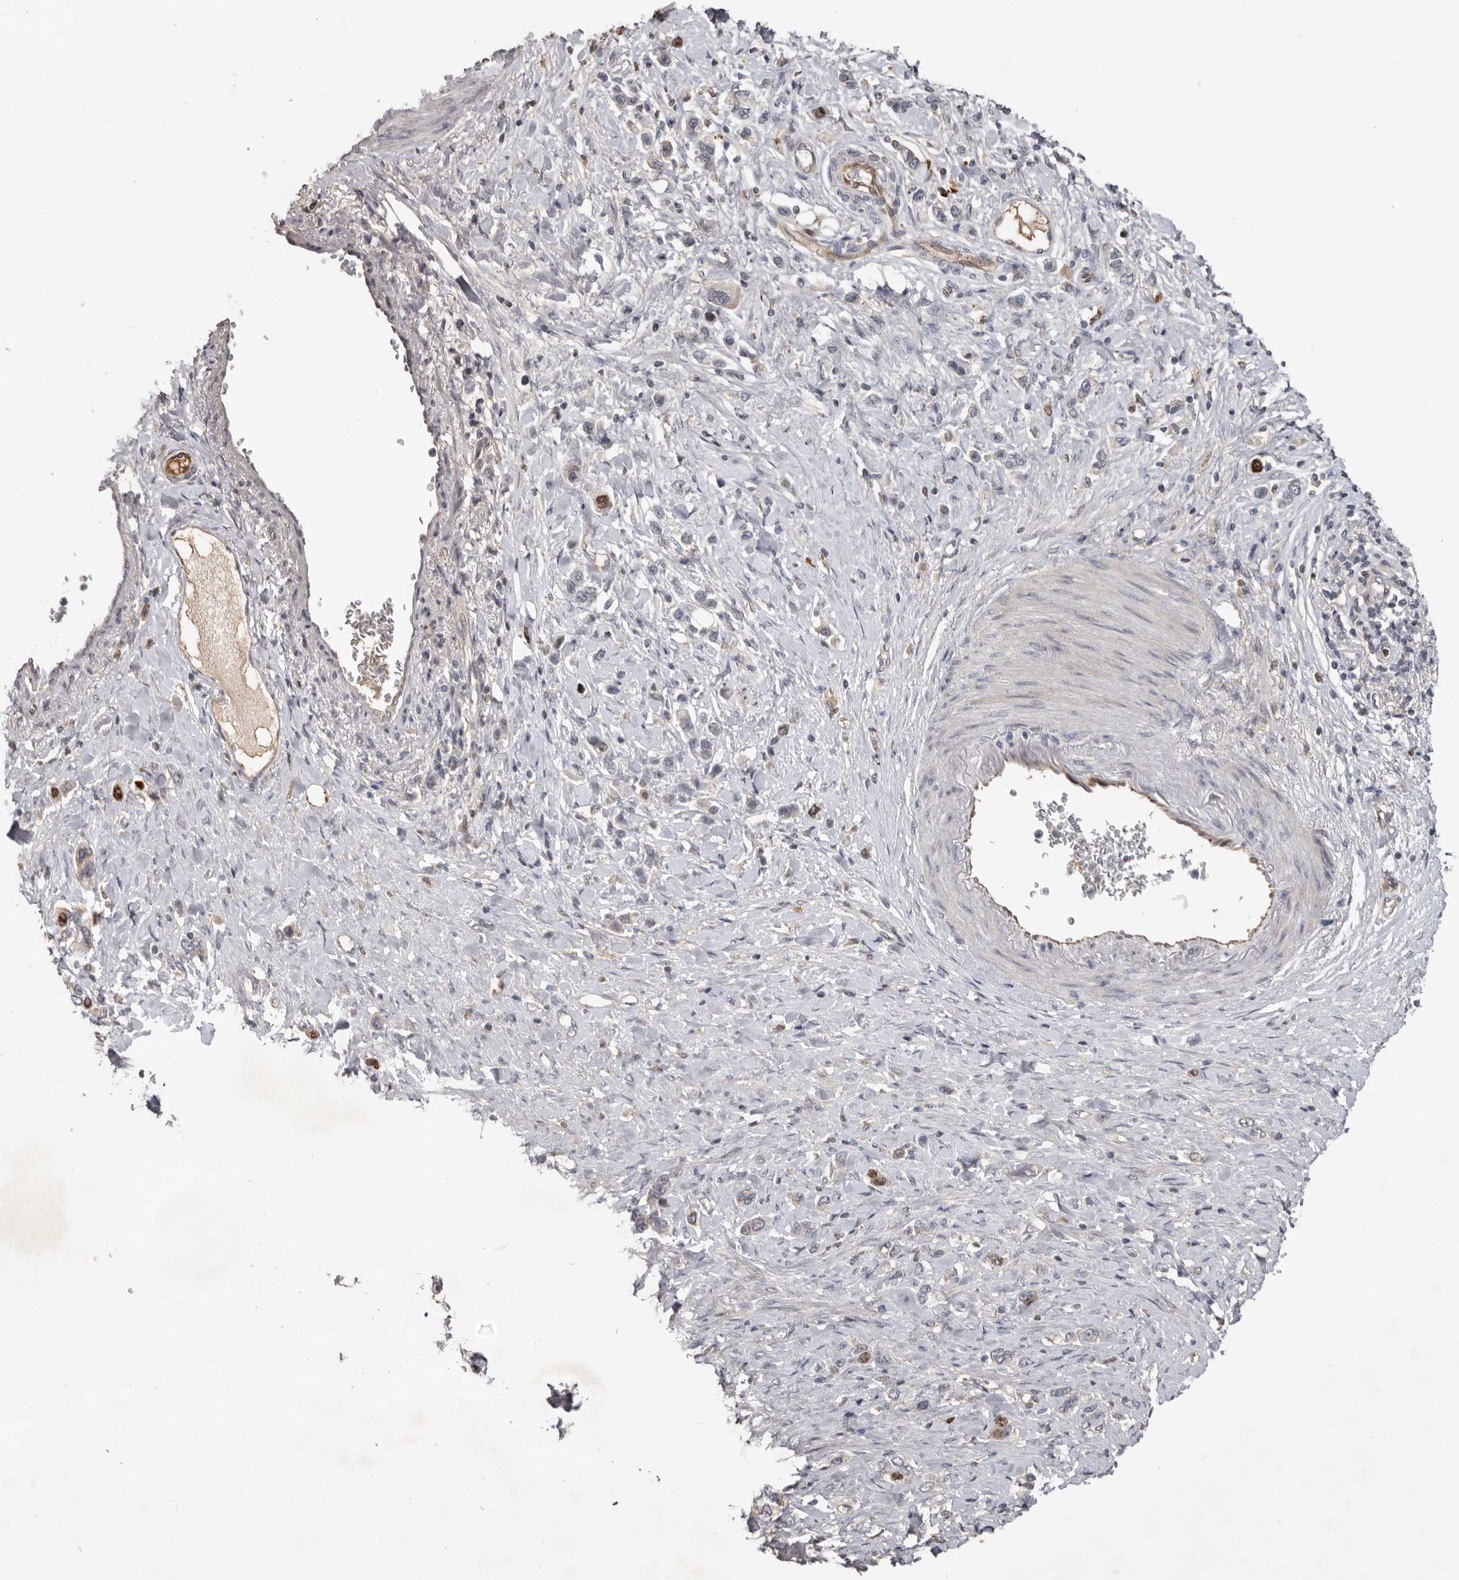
{"staining": {"intensity": "moderate", "quantity": "<25%", "location": "nuclear"}, "tissue": "stomach cancer", "cell_type": "Tumor cells", "image_type": "cancer", "snomed": [{"axis": "morphology", "description": "Adenocarcinoma, NOS"}, {"axis": "topography", "description": "Stomach"}], "caption": "DAB immunohistochemical staining of stomach cancer (adenocarcinoma) exhibits moderate nuclear protein positivity in about <25% of tumor cells. The staining is performed using DAB brown chromogen to label protein expression. The nuclei are counter-stained blue using hematoxylin.", "gene": "CDCA8", "patient": {"sex": "female", "age": 65}}